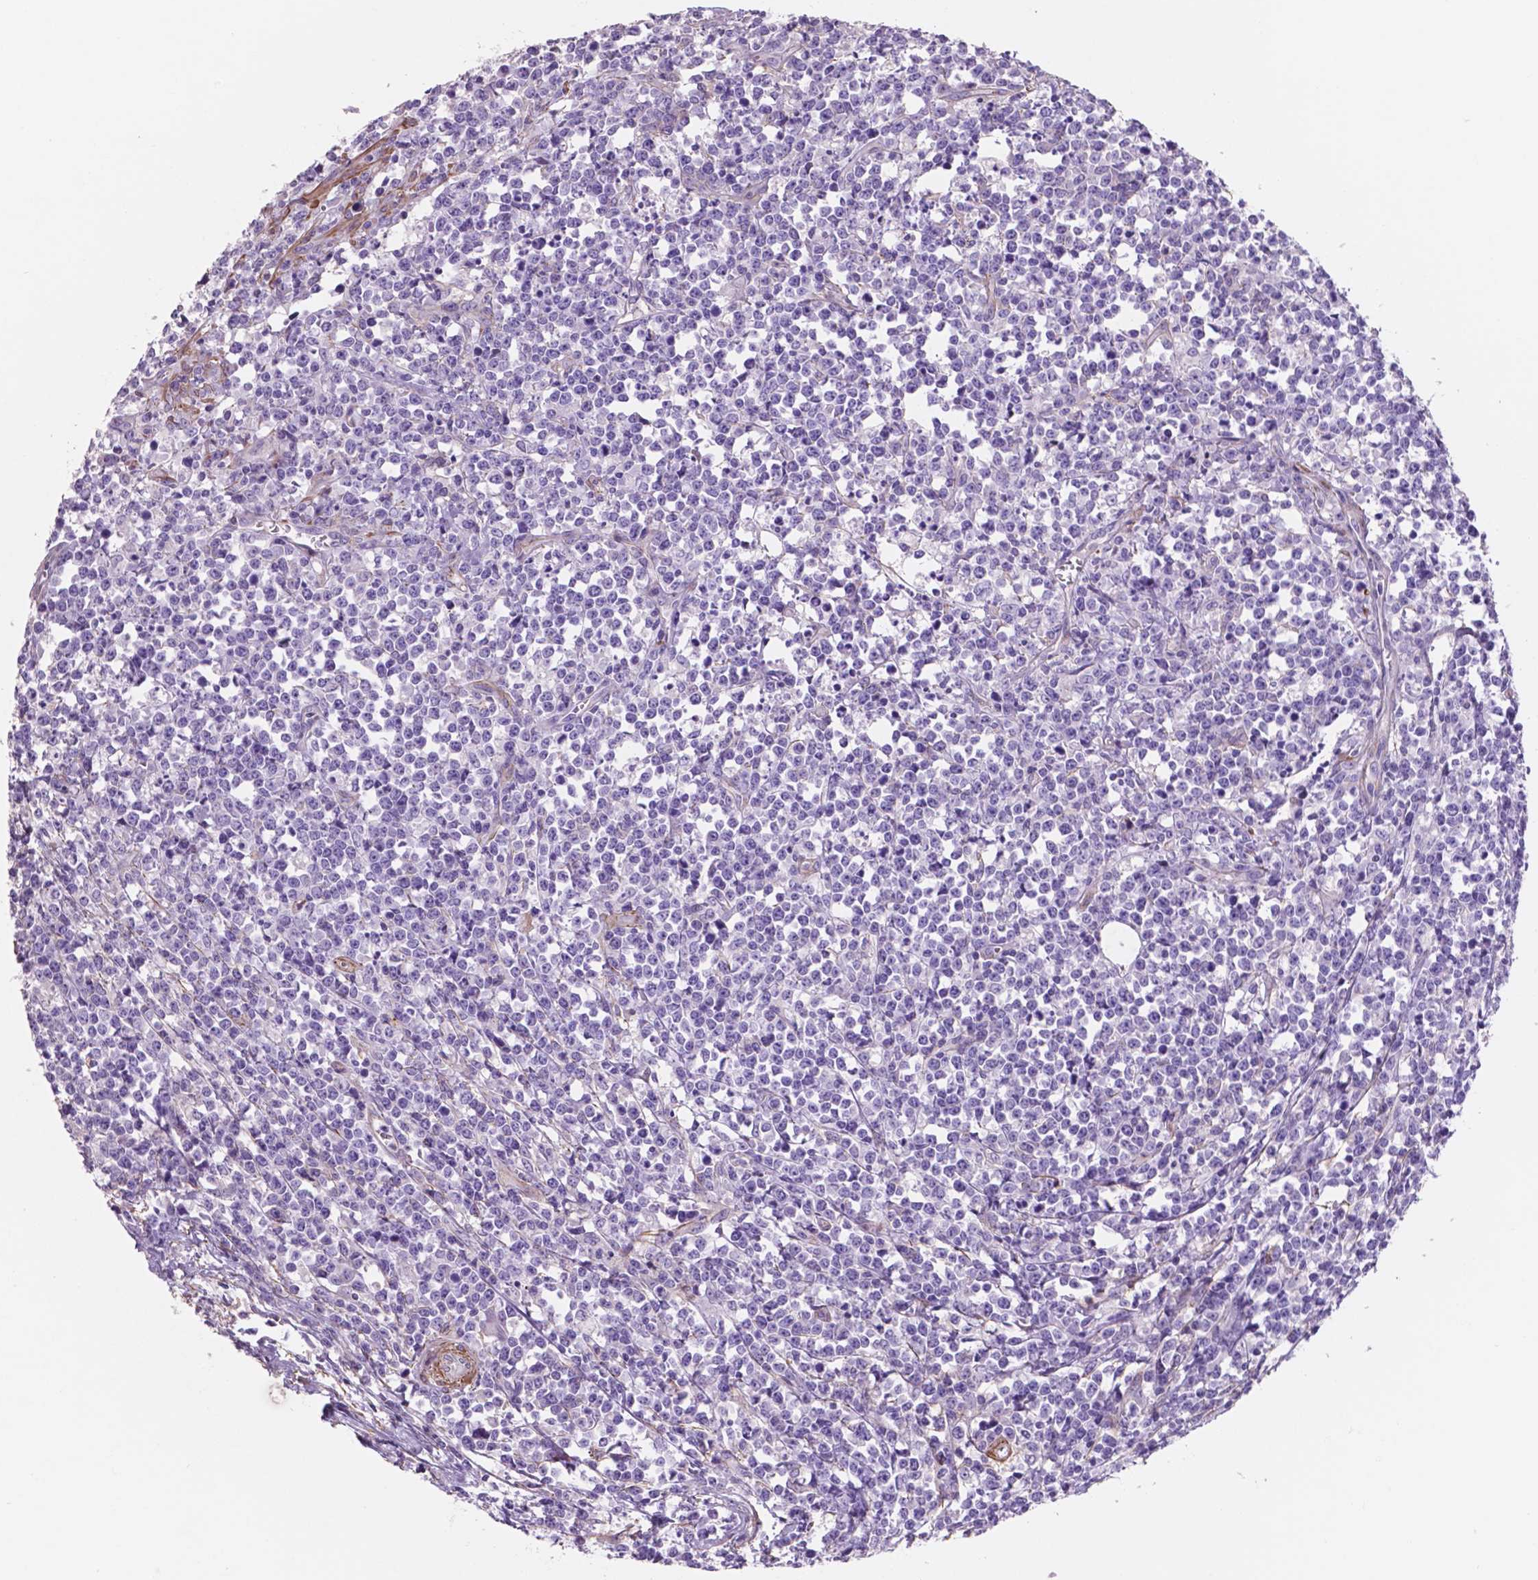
{"staining": {"intensity": "negative", "quantity": "none", "location": "none"}, "tissue": "lymphoma", "cell_type": "Tumor cells", "image_type": "cancer", "snomed": [{"axis": "morphology", "description": "Malignant lymphoma, non-Hodgkin's type, High grade"}, {"axis": "topography", "description": "Small intestine"}], "caption": "Micrograph shows no protein positivity in tumor cells of malignant lymphoma, non-Hodgkin's type (high-grade) tissue.", "gene": "TOR2A", "patient": {"sex": "female", "age": 56}}